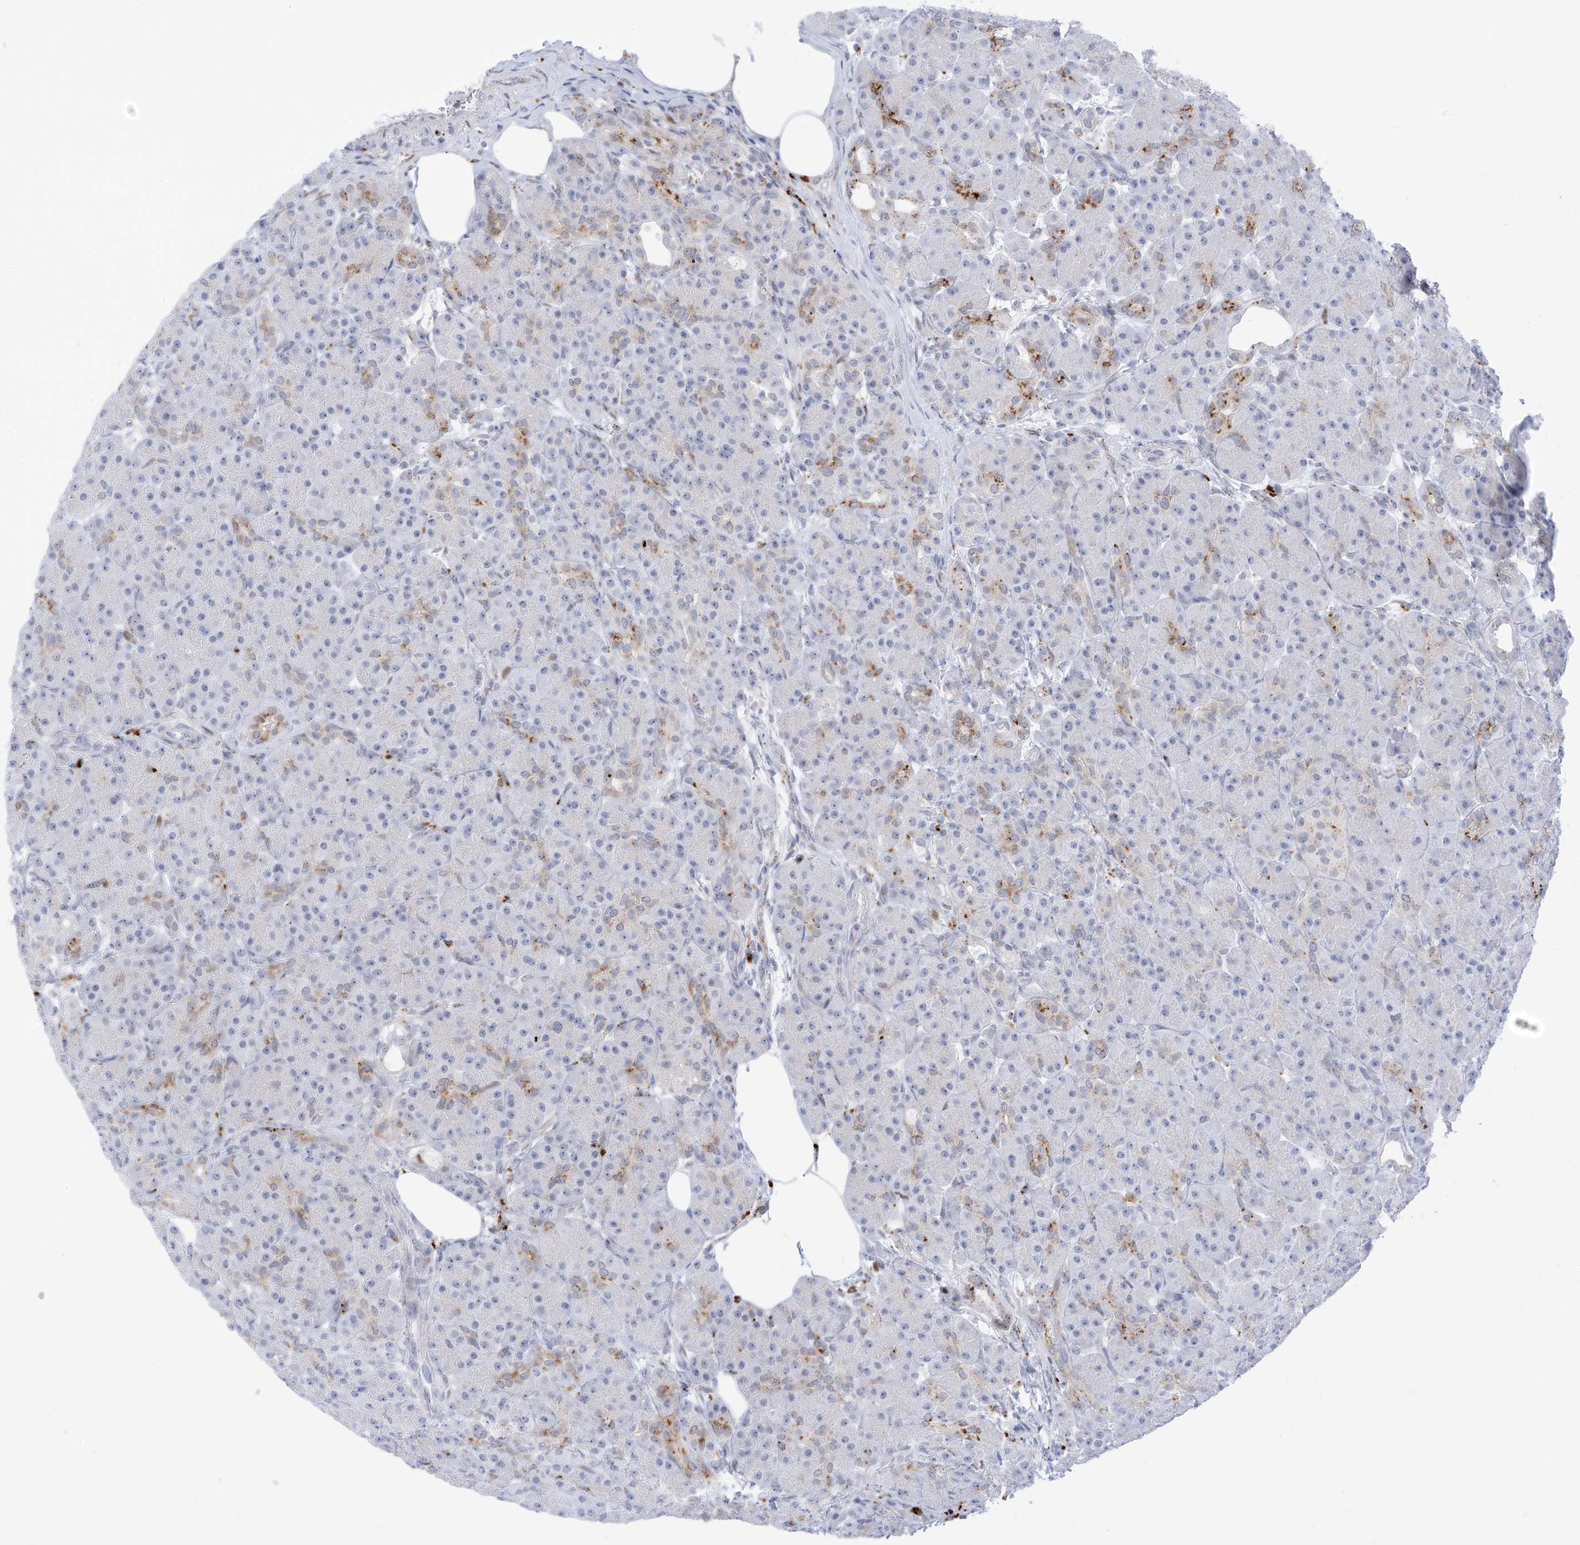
{"staining": {"intensity": "moderate", "quantity": "<25%", "location": "cytoplasmic/membranous"}, "tissue": "pancreas", "cell_type": "Exocrine glandular cells", "image_type": "normal", "snomed": [{"axis": "morphology", "description": "Normal tissue, NOS"}, {"axis": "topography", "description": "Pancreas"}], "caption": "High-power microscopy captured an IHC image of normal pancreas, revealing moderate cytoplasmic/membranous positivity in approximately <25% of exocrine glandular cells.", "gene": "PSPH", "patient": {"sex": "male", "age": 63}}